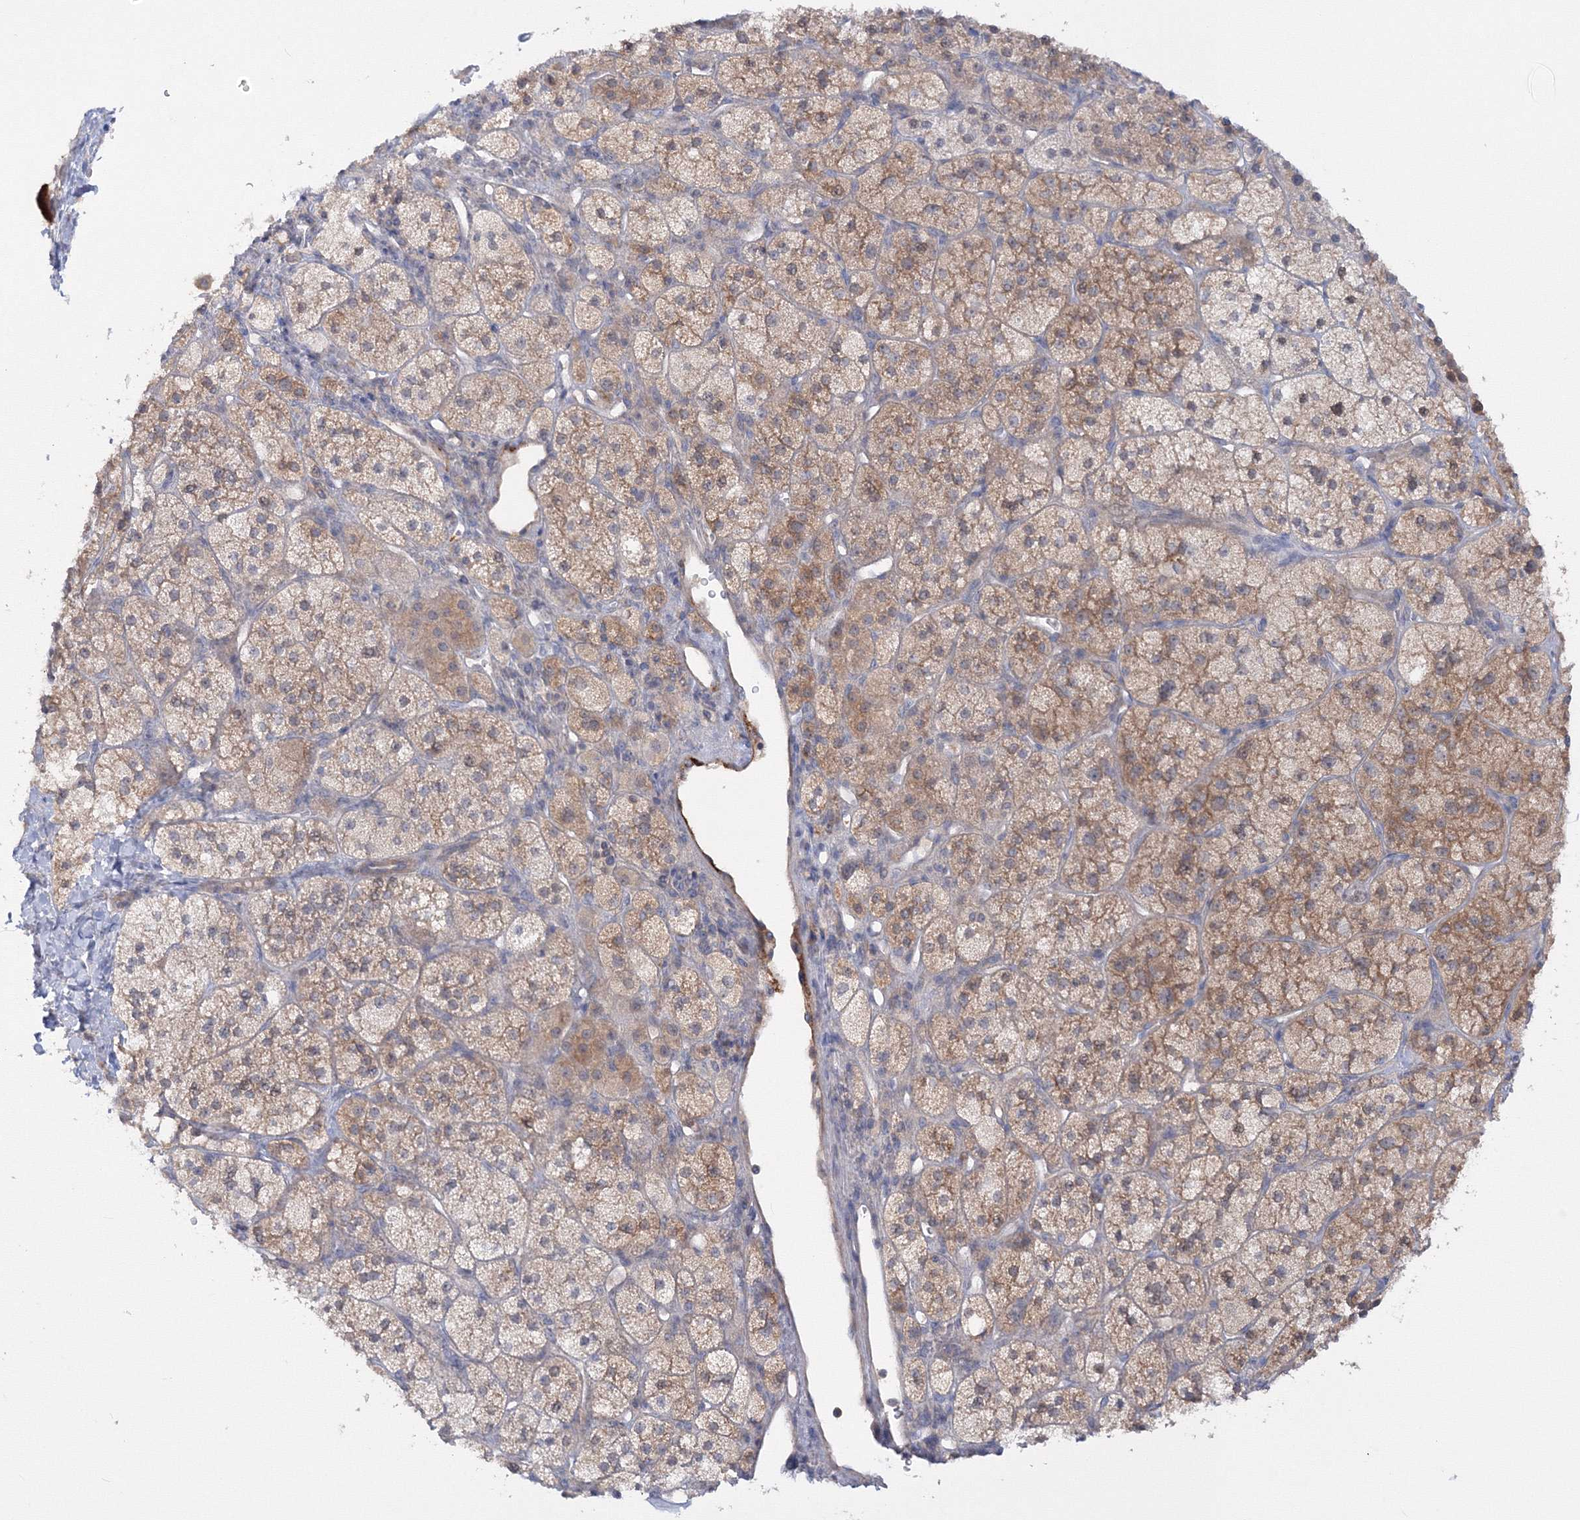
{"staining": {"intensity": "moderate", "quantity": "25%-75%", "location": "cytoplasmic/membranous"}, "tissue": "adrenal gland", "cell_type": "Glandular cells", "image_type": "normal", "snomed": [{"axis": "morphology", "description": "Normal tissue, NOS"}, {"axis": "topography", "description": "Adrenal gland"}], "caption": "About 25%-75% of glandular cells in benign adrenal gland demonstrate moderate cytoplasmic/membranous protein positivity as visualized by brown immunohistochemical staining.", "gene": "IPMK", "patient": {"sex": "male", "age": 61}}